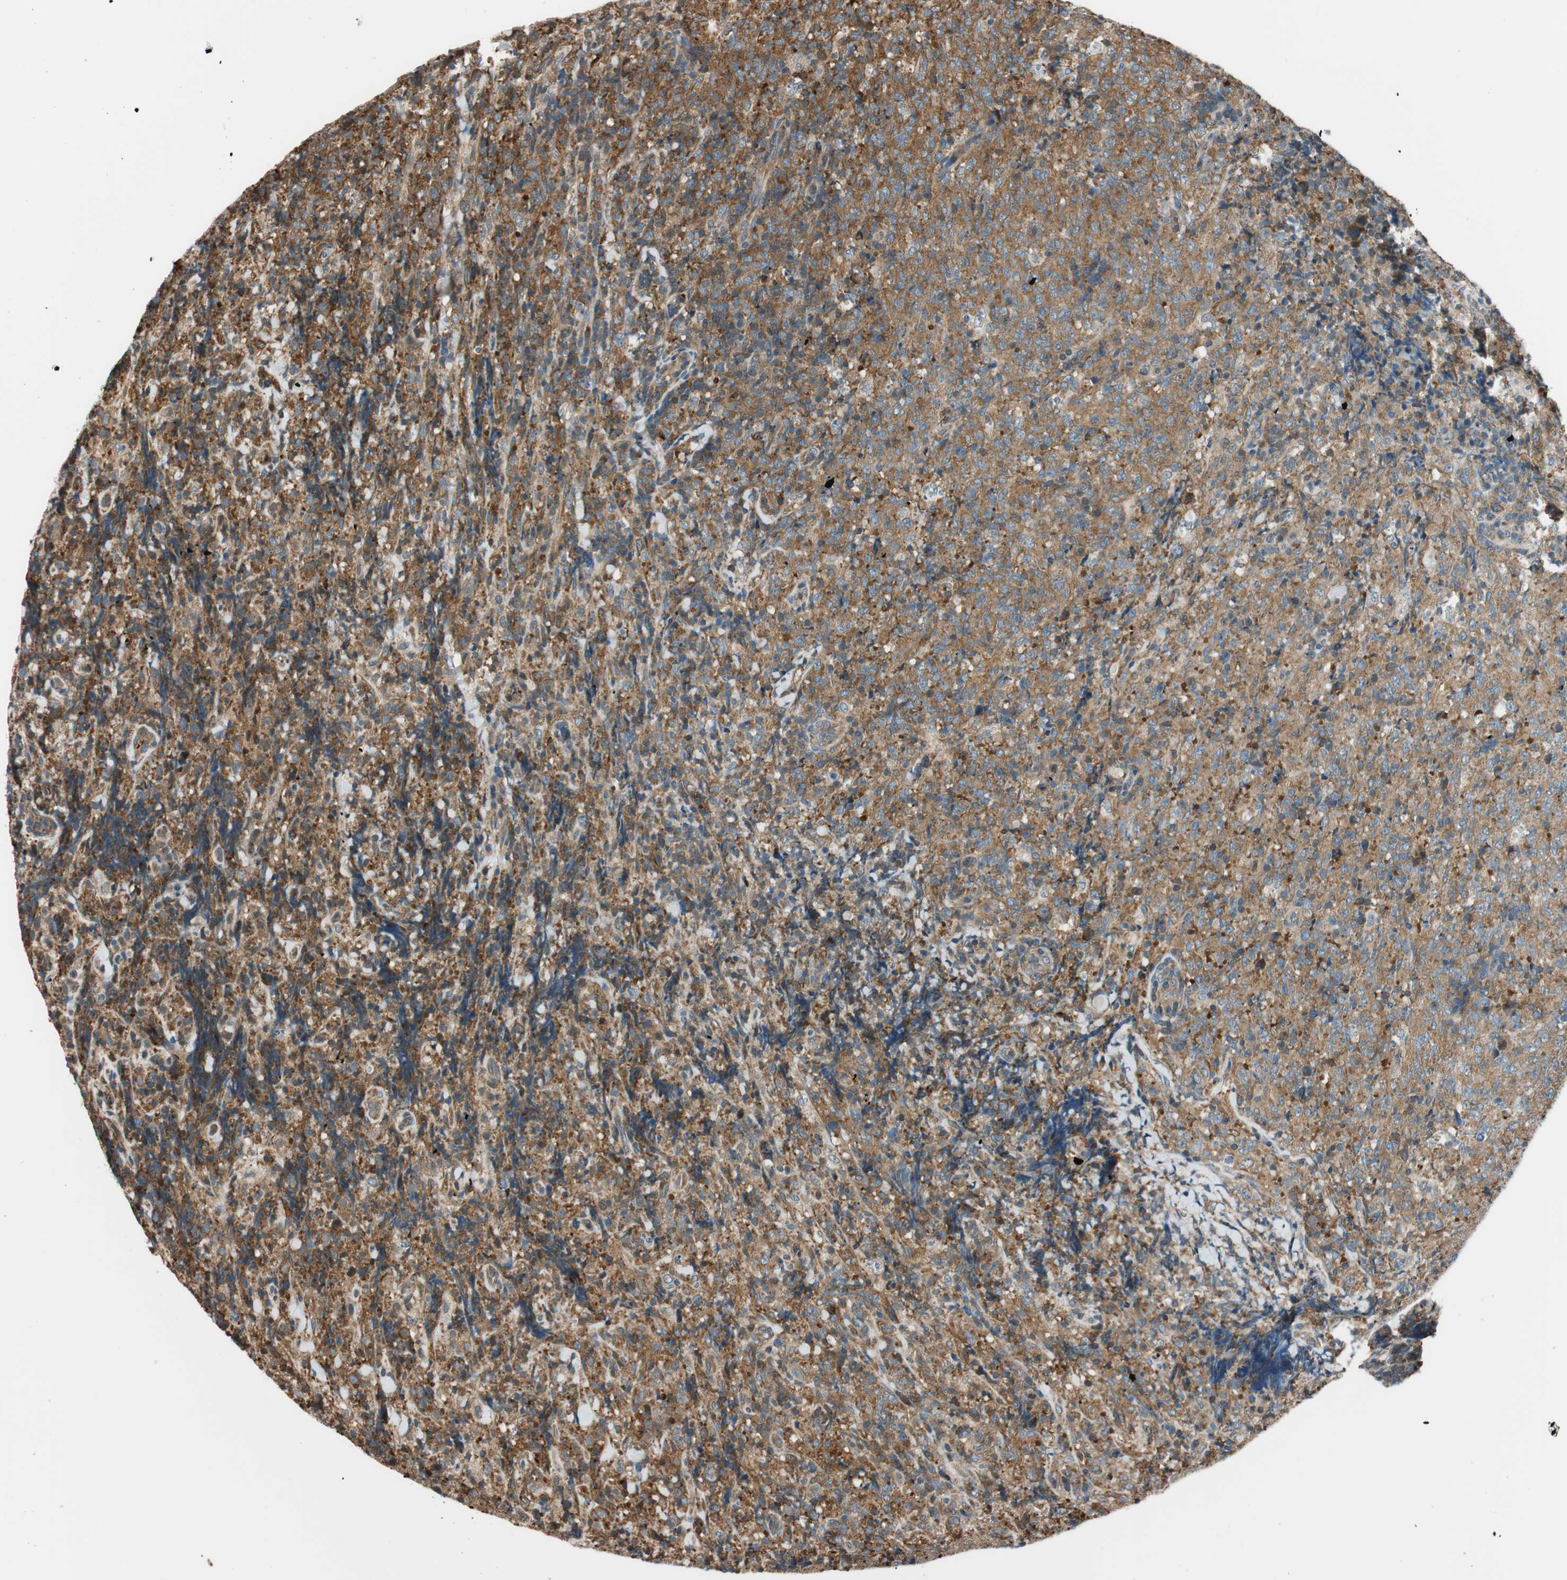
{"staining": {"intensity": "moderate", "quantity": ">75%", "location": "cytoplasmic/membranous"}, "tissue": "lymphoma", "cell_type": "Tumor cells", "image_type": "cancer", "snomed": [{"axis": "morphology", "description": "Malignant lymphoma, non-Hodgkin's type, High grade"}, {"axis": "topography", "description": "Tonsil"}], "caption": "Immunohistochemical staining of malignant lymphoma, non-Hodgkin's type (high-grade) displays medium levels of moderate cytoplasmic/membranous protein positivity in approximately >75% of tumor cells.", "gene": "PI4K2B", "patient": {"sex": "female", "age": 36}}